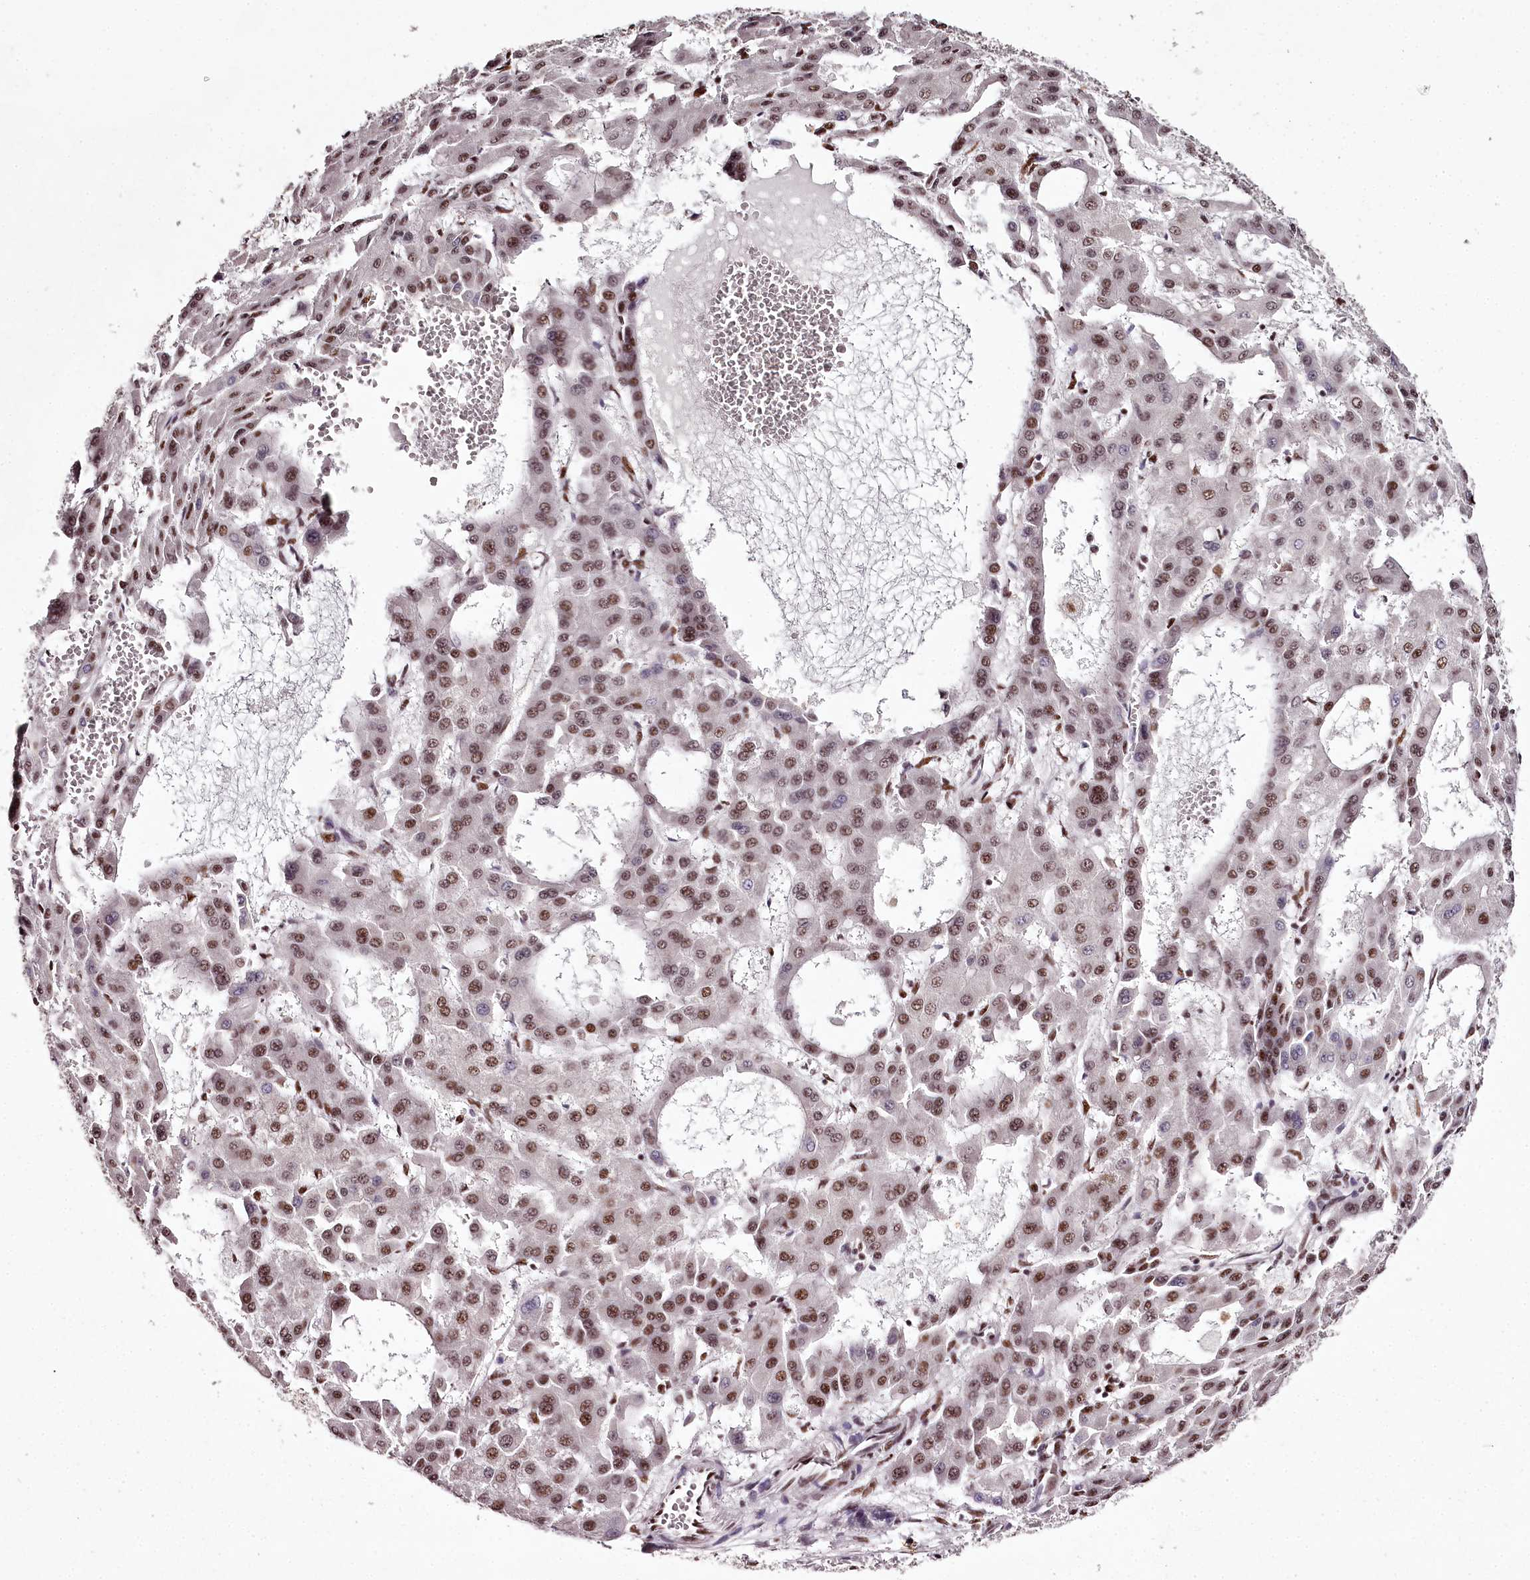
{"staining": {"intensity": "moderate", "quantity": ">75%", "location": "nuclear"}, "tissue": "liver cancer", "cell_type": "Tumor cells", "image_type": "cancer", "snomed": [{"axis": "morphology", "description": "Carcinoma, Hepatocellular, NOS"}, {"axis": "topography", "description": "Liver"}], "caption": "Hepatocellular carcinoma (liver) stained with immunohistochemistry (IHC) displays moderate nuclear expression in approximately >75% of tumor cells.", "gene": "PSPC1", "patient": {"sex": "male", "age": 47}}